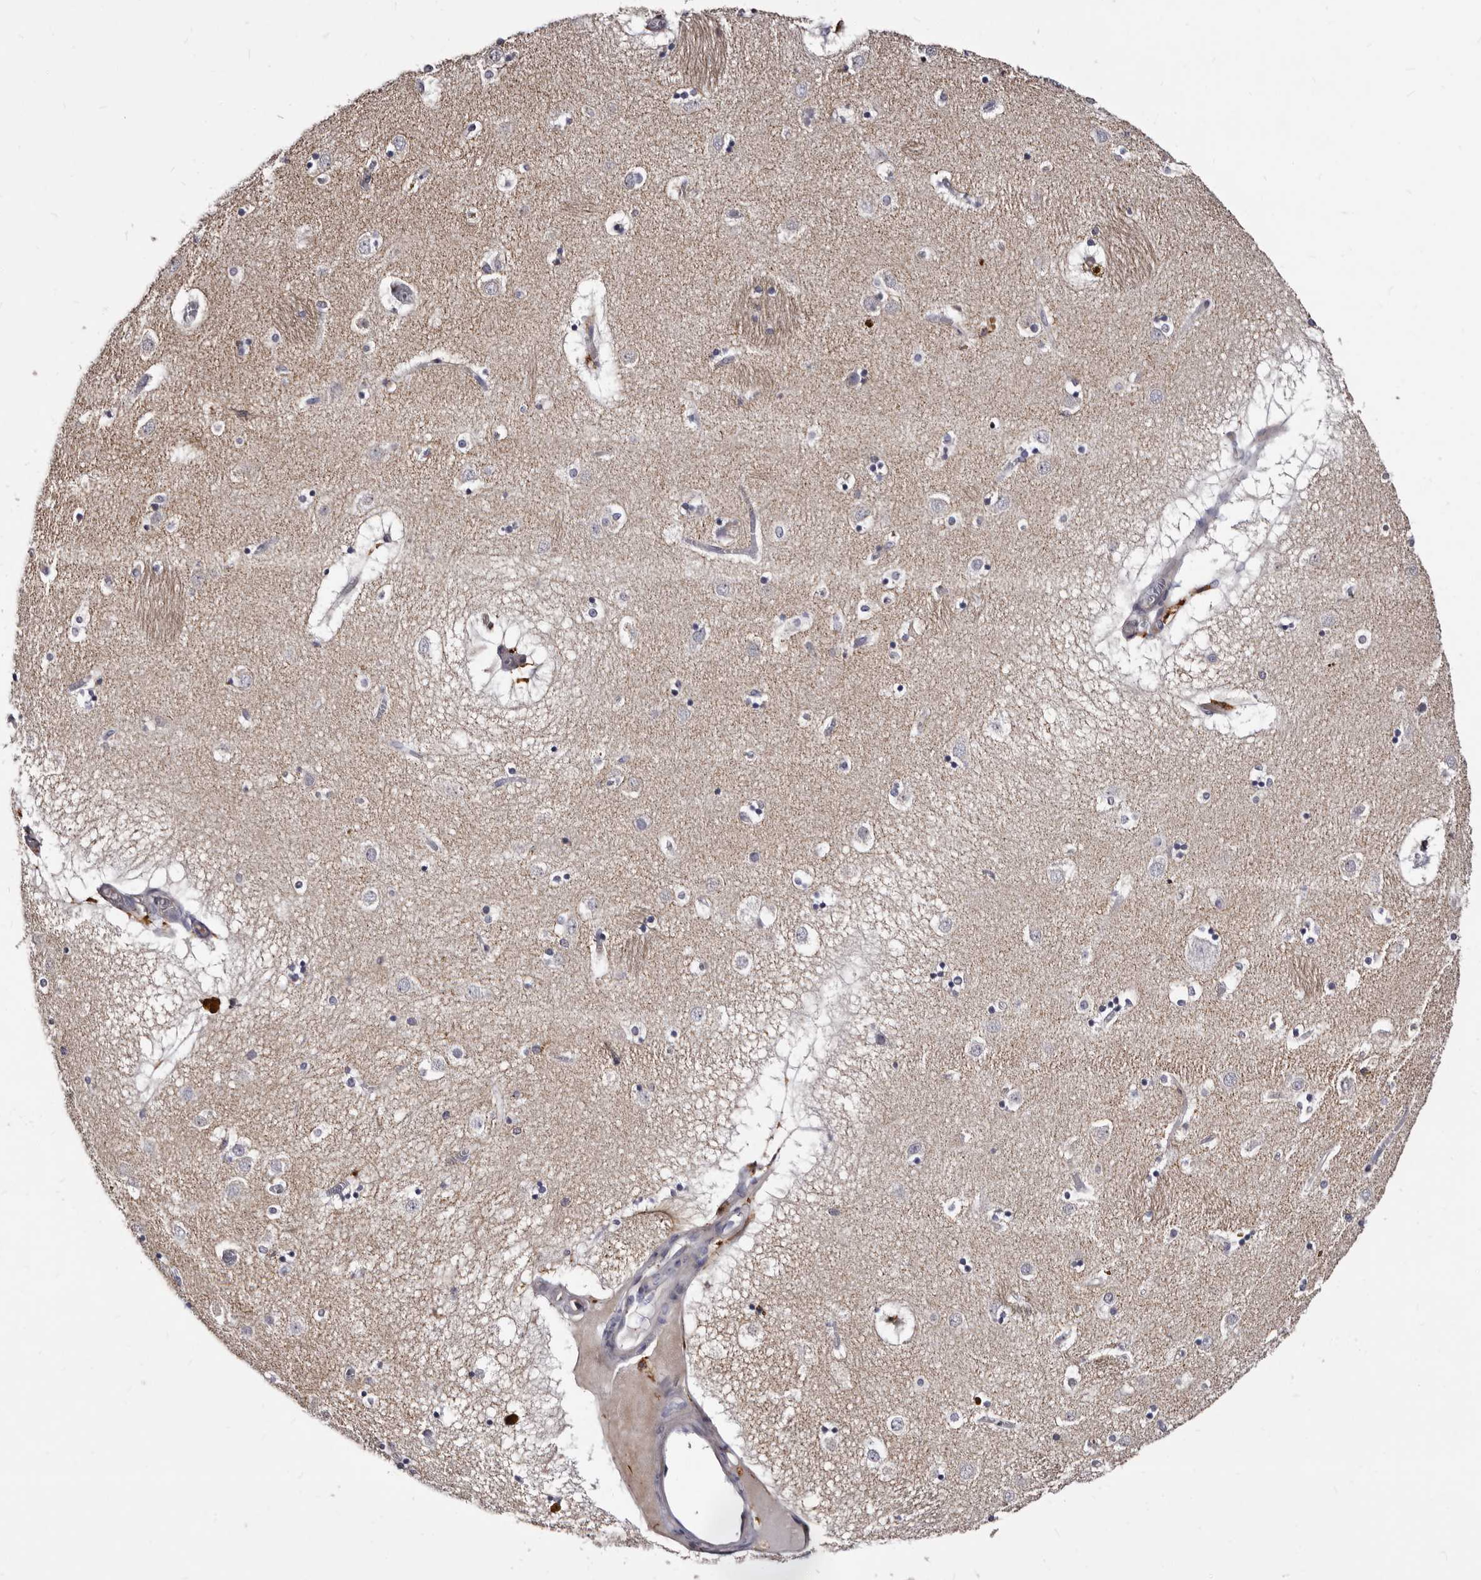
{"staining": {"intensity": "negative", "quantity": "none", "location": "none"}, "tissue": "caudate", "cell_type": "Glial cells", "image_type": "normal", "snomed": [{"axis": "morphology", "description": "Normal tissue, NOS"}, {"axis": "topography", "description": "Lateral ventricle wall"}], "caption": "A photomicrograph of human caudate is negative for staining in glial cells. The staining is performed using DAB (3,3'-diaminobenzidine) brown chromogen with nuclei counter-stained in using hematoxylin.", "gene": "AUNIP", "patient": {"sex": "male", "age": 70}}